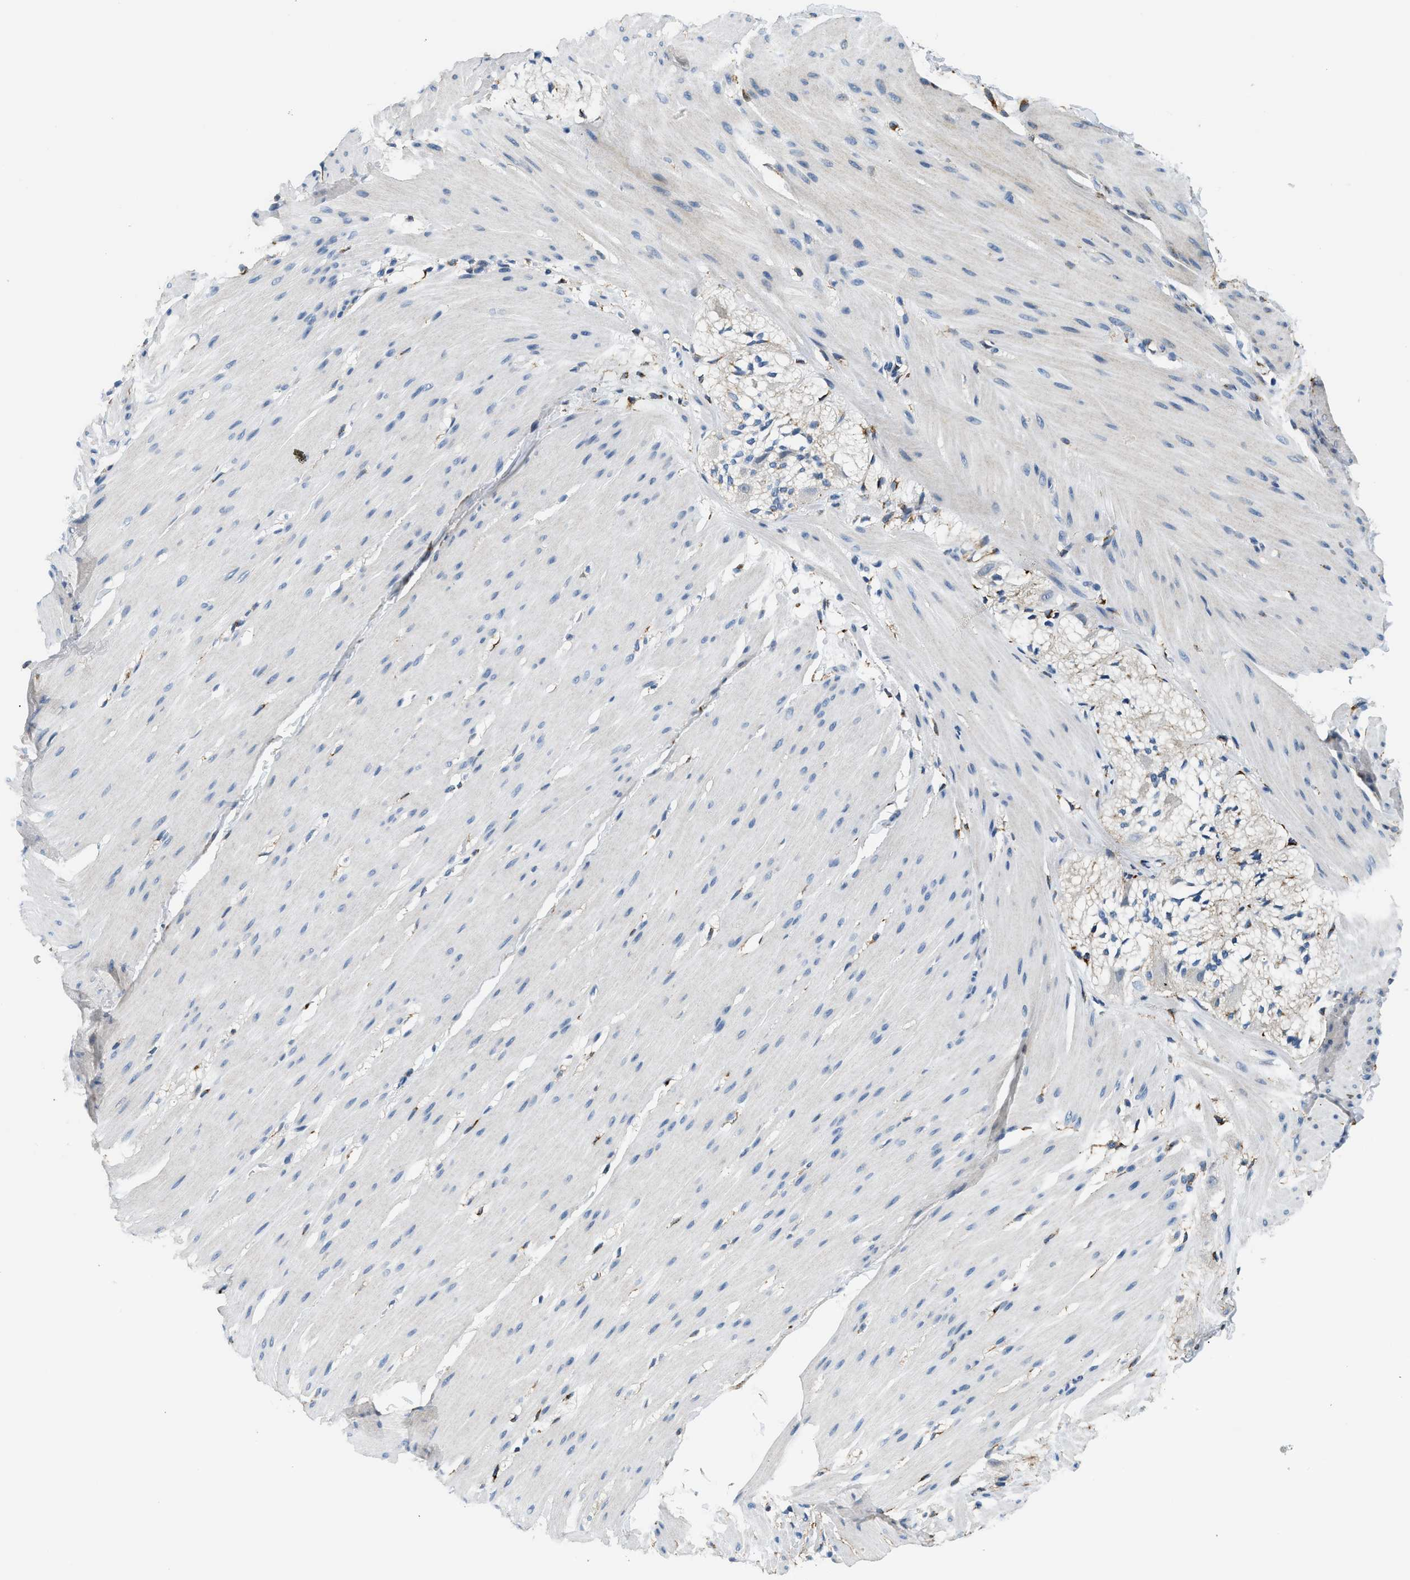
{"staining": {"intensity": "negative", "quantity": "none", "location": "none"}, "tissue": "smooth muscle", "cell_type": "Smooth muscle cells", "image_type": "normal", "snomed": [{"axis": "morphology", "description": "Normal tissue, NOS"}, {"axis": "topography", "description": "Smooth muscle"}, {"axis": "topography", "description": "Colon"}], "caption": "Immunohistochemistry histopathology image of normal smooth muscle stained for a protein (brown), which displays no staining in smooth muscle cells.", "gene": "LRP1", "patient": {"sex": "male", "age": 67}}